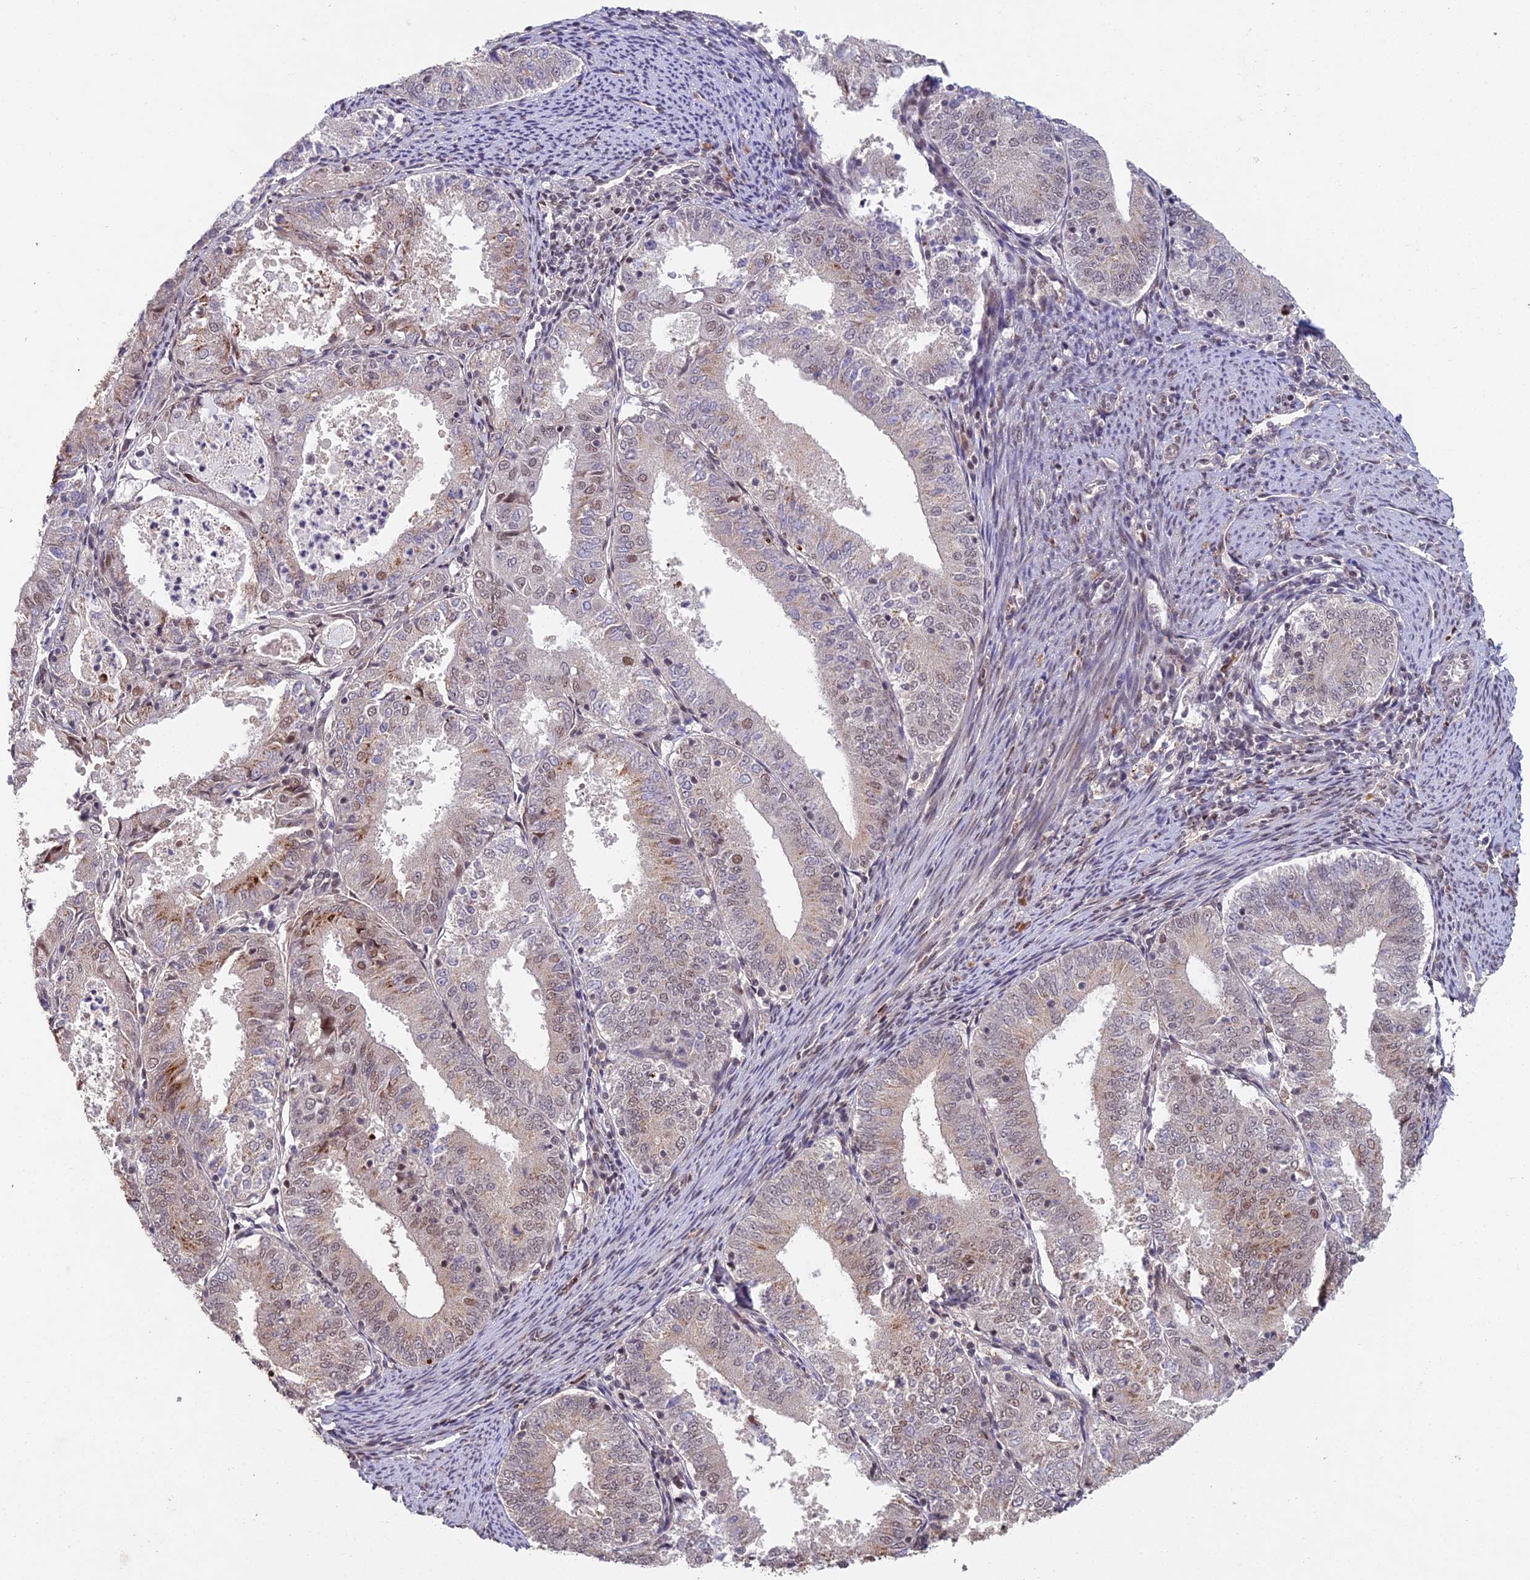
{"staining": {"intensity": "moderate", "quantity": "<25%", "location": "cytoplasmic/membranous,nuclear"}, "tissue": "endometrial cancer", "cell_type": "Tumor cells", "image_type": "cancer", "snomed": [{"axis": "morphology", "description": "Adenocarcinoma, NOS"}, {"axis": "topography", "description": "Endometrium"}], "caption": "Immunohistochemistry (IHC) photomicrograph of neoplastic tissue: human endometrial cancer (adenocarcinoma) stained using IHC exhibits low levels of moderate protein expression localized specifically in the cytoplasmic/membranous and nuclear of tumor cells, appearing as a cytoplasmic/membranous and nuclear brown color.", "gene": "ABHD17A", "patient": {"sex": "female", "age": 57}}